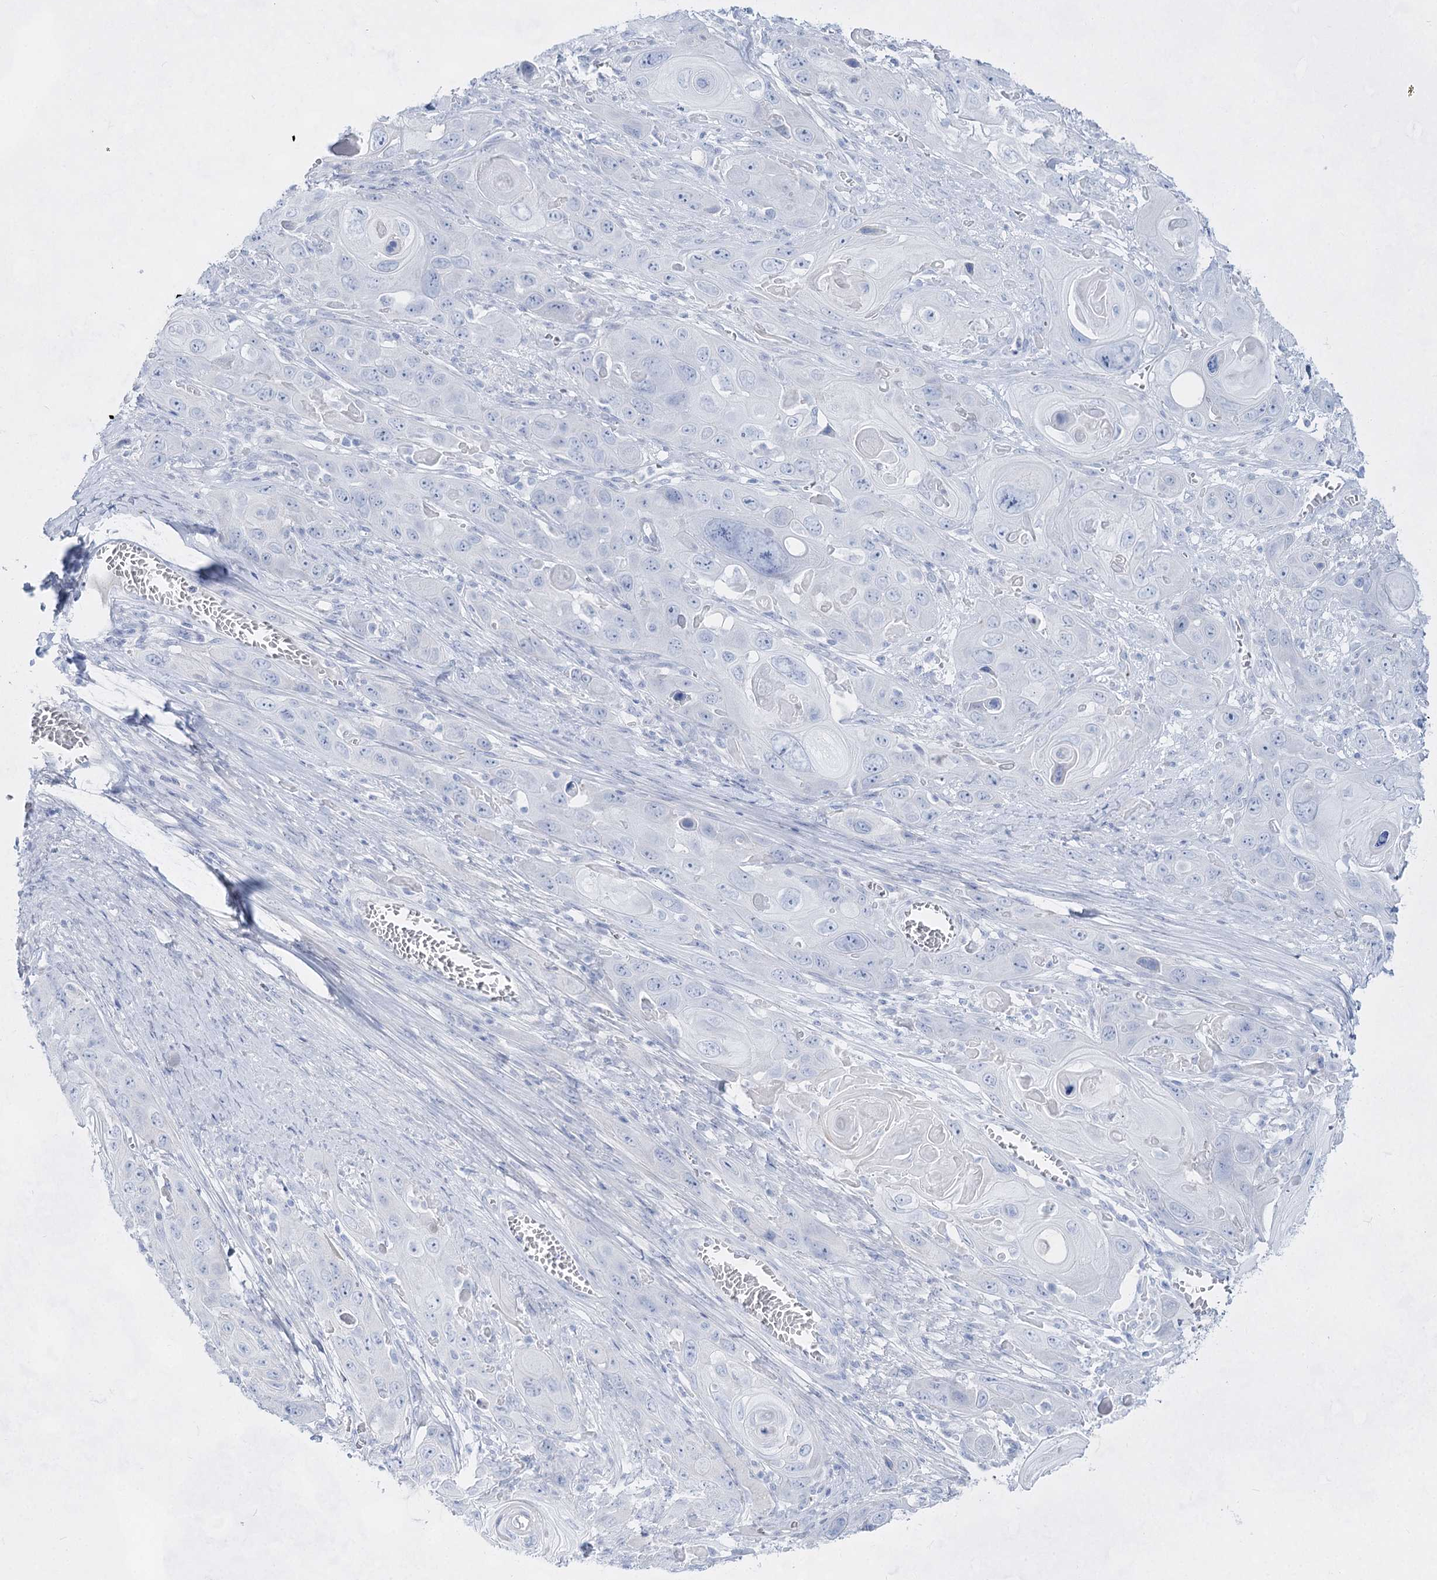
{"staining": {"intensity": "negative", "quantity": "none", "location": "none"}, "tissue": "skin cancer", "cell_type": "Tumor cells", "image_type": "cancer", "snomed": [{"axis": "morphology", "description": "Squamous cell carcinoma, NOS"}, {"axis": "topography", "description": "Skin"}], "caption": "There is no significant expression in tumor cells of skin squamous cell carcinoma.", "gene": "ACRV1", "patient": {"sex": "male", "age": 55}}